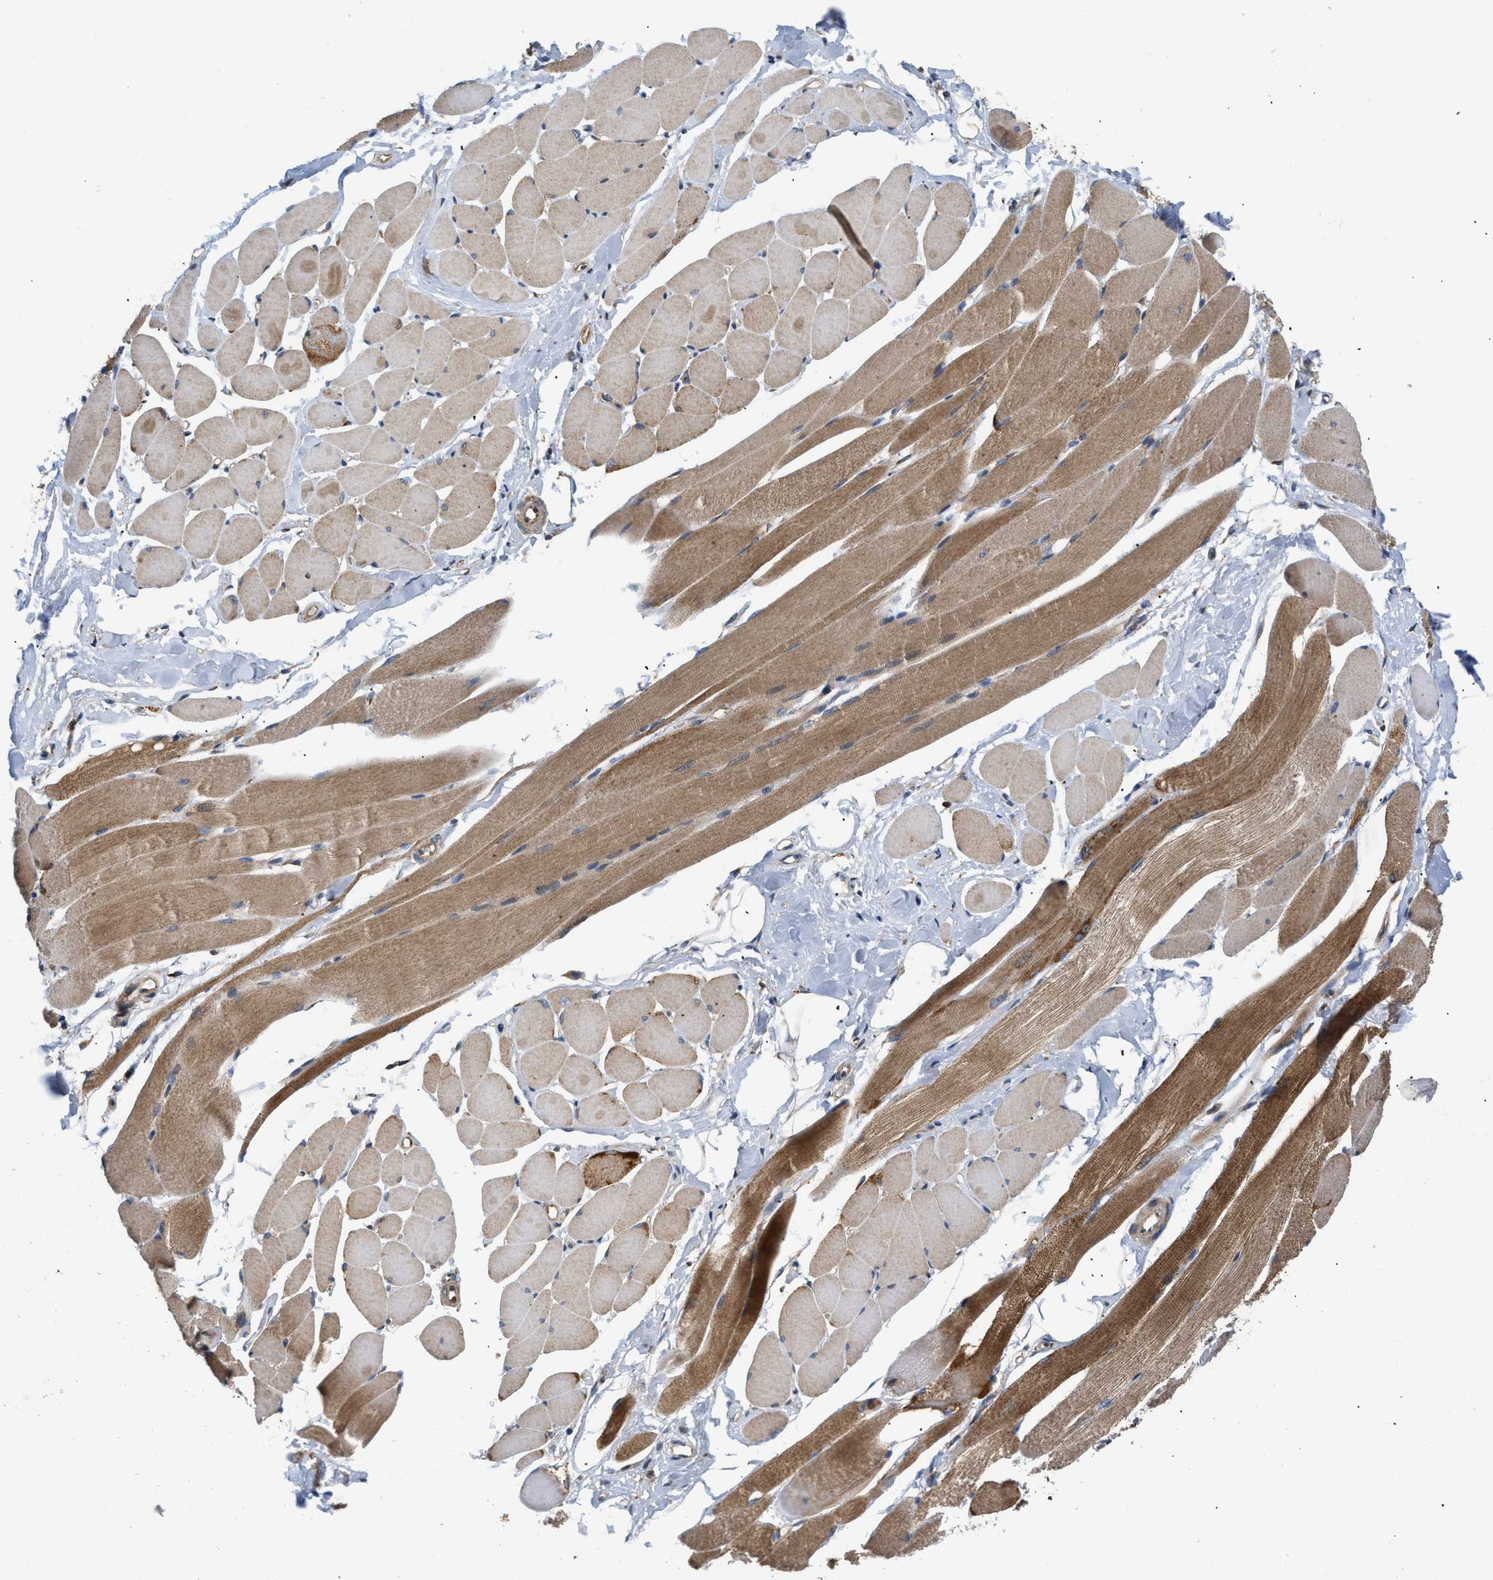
{"staining": {"intensity": "moderate", "quantity": ">75%", "location": "cytoplasmic/membranous"}, "tissue": "skeletal muscle", "cell_type": "Myocytes", "image_type": "normal", "snomed": [{"axis": "morphology", "description": "Normal tissue, NOS"}, {"axis": "topography", "description": "Skeletal muscle"}, {"axis": "topography", "description": "Peripheral nerve tissue"}], "caption": "Immunohistochemistry (IHC) (DAB) staining of normal human skeletal muscle displays moderate cytoplasmic/membranous protein positivity in about >75% of myocytes.", "gene": "OPTN", "patient": {"sex": "female", "age": 84}}